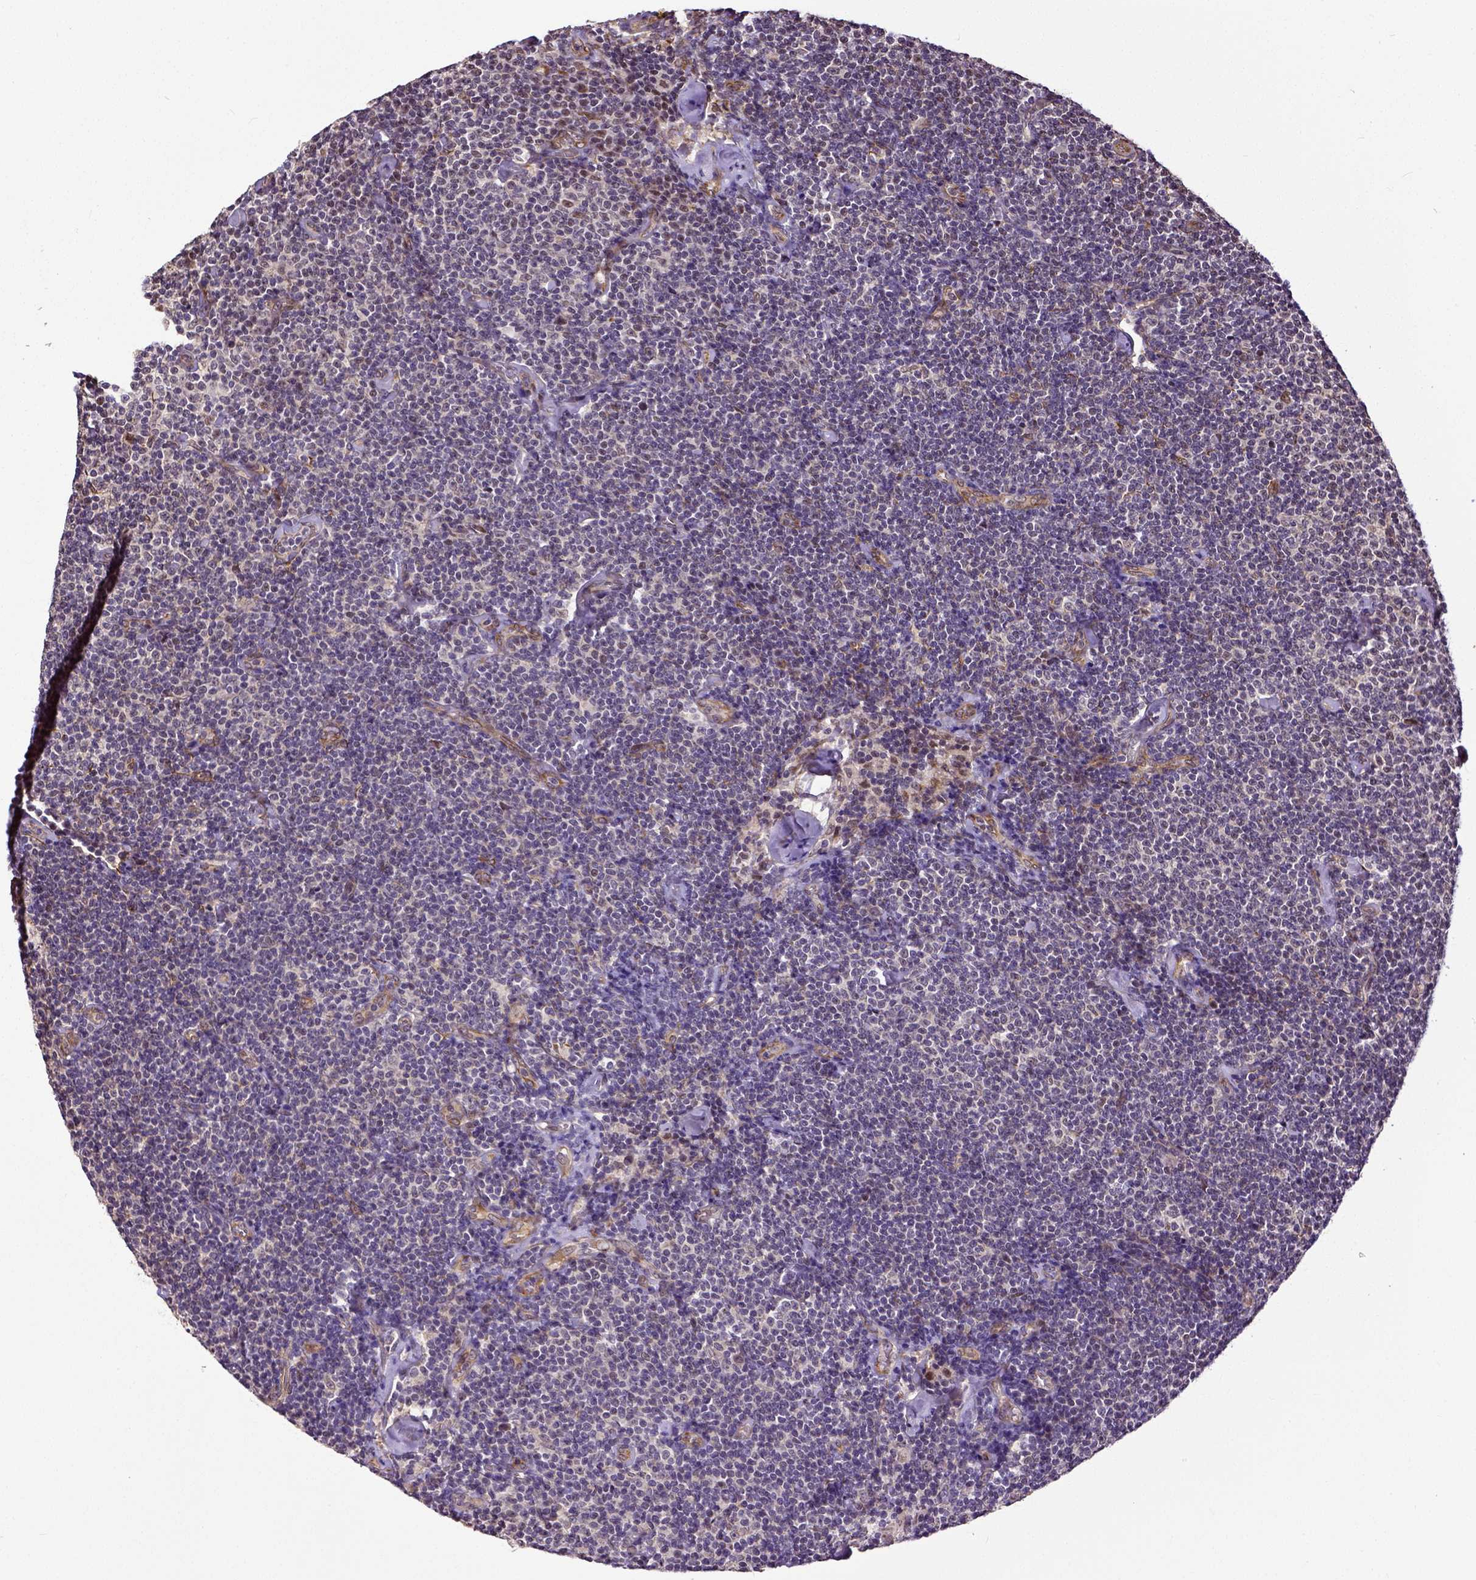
{"staining": {"intensity": "negative", "quantity": "none", "location": "none"}, "tissue": "lymphoma", "cell_type": "Tumor cells", "image_type": "cancer", "snomed": [{"axis": "morphology", "description": "Malignant lymphoma, non-Hodgkin's type, Low grade"}, {"axis": "topography", "description": "Lymph node"}], "caption": "IHC image of low-grade malignant lymphoma, non-Hodgkin's type stained for a protein (brown), which displays no staining in tumor cells.", "gene": "DICER1", "patient": {"sex": "male", "age": 81}}